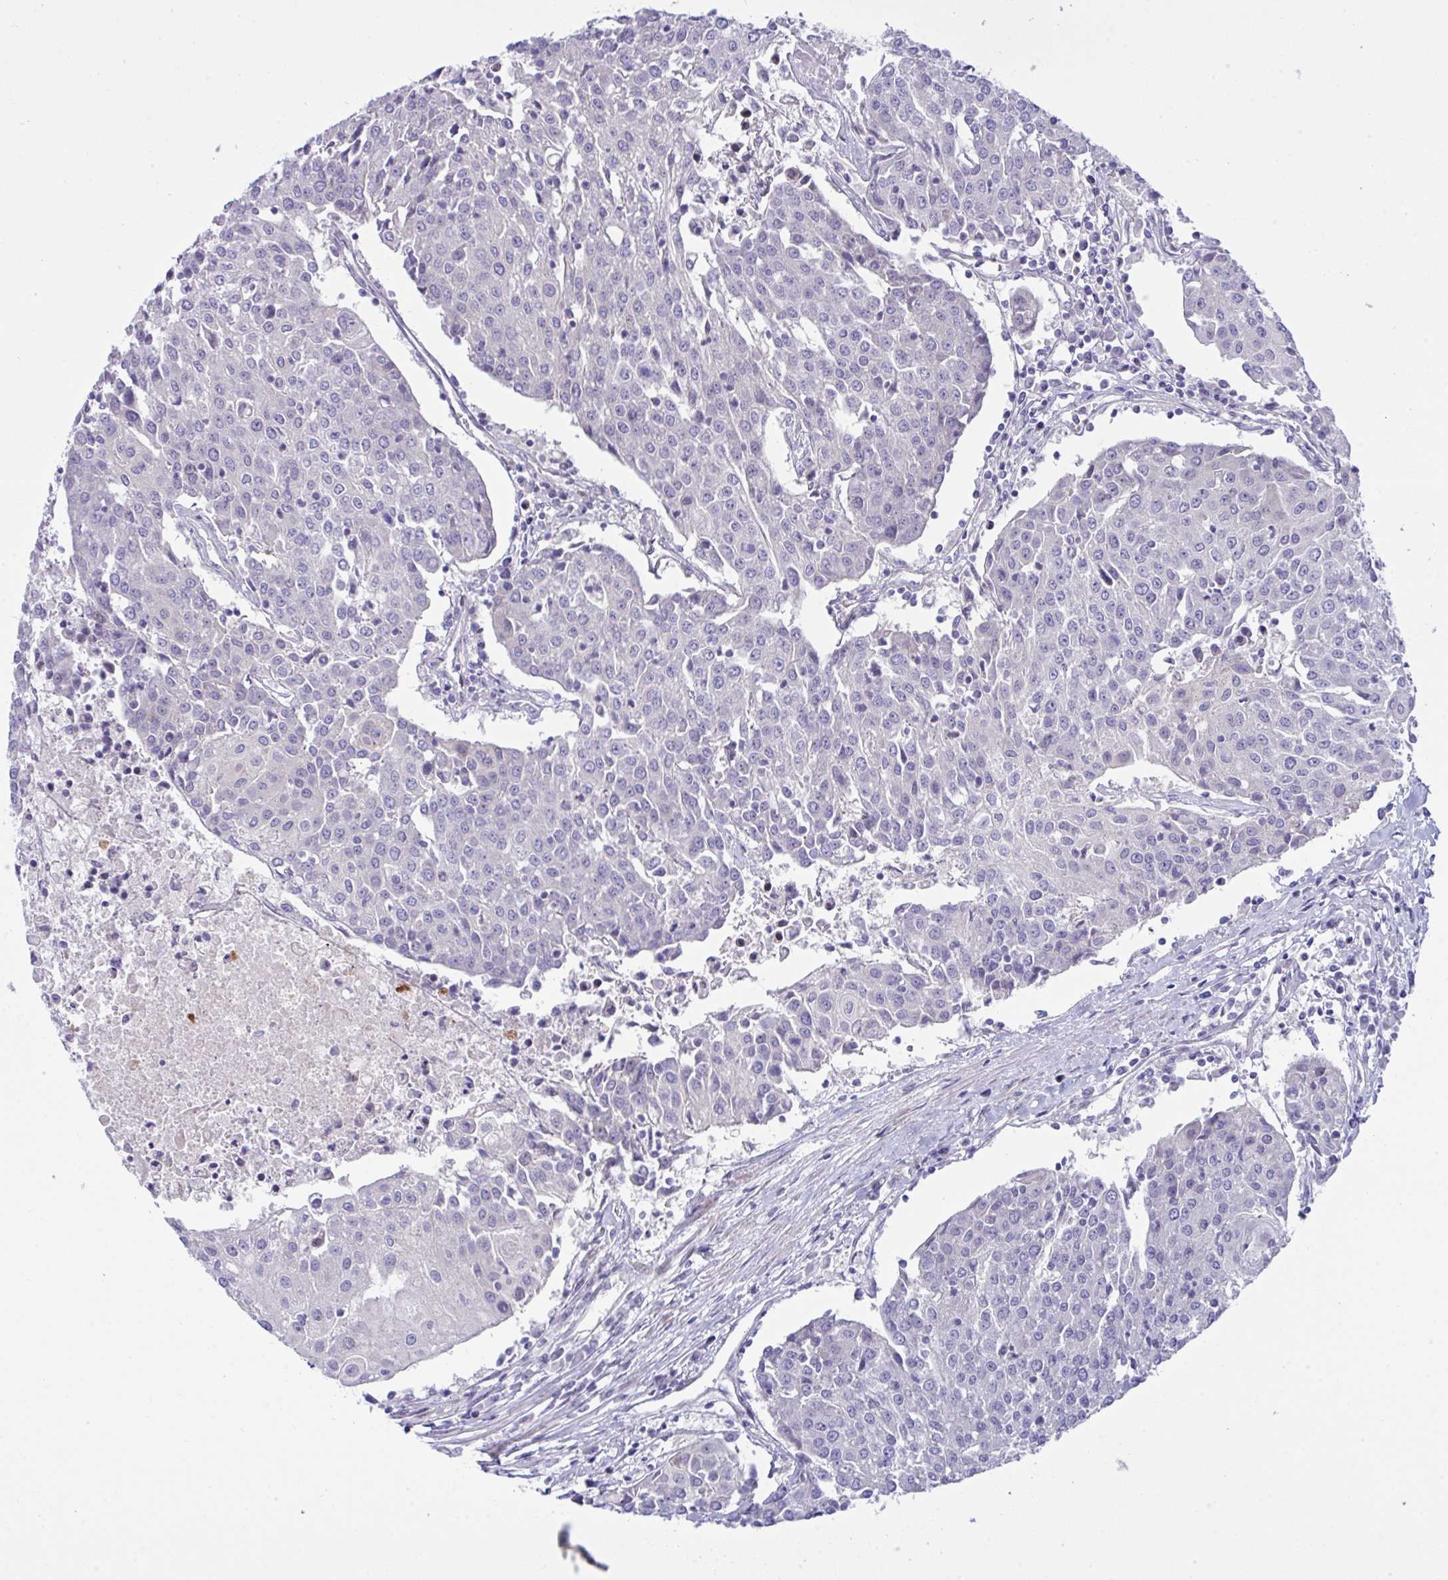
{"staining": {"intensity": "negative", "quantity": "none", "location": "none"}, "tissue": "urothelial cancer", "cell_type": "Tumor cells", "image_type": "cancer", "snomed": [{"axis": "morphology", "description": "Urothelial carcinoma, High grade"}, {"axis": "topography", "description": "Urinary bladder"}], "caption": "DAB (3,3'-diaminobenzidine) immunohistochemical staining of human urothelial carcinoma (high-grade) exhibits no significant positivity in tumor cells. The staining was performed using DAB to visualize the protein expression in brown, while the nuclei were stained in blue with hematoxylin (Magnification: 20x).", "gene": "ZNF713", "patient": {"sex": "female", "age": 85}}